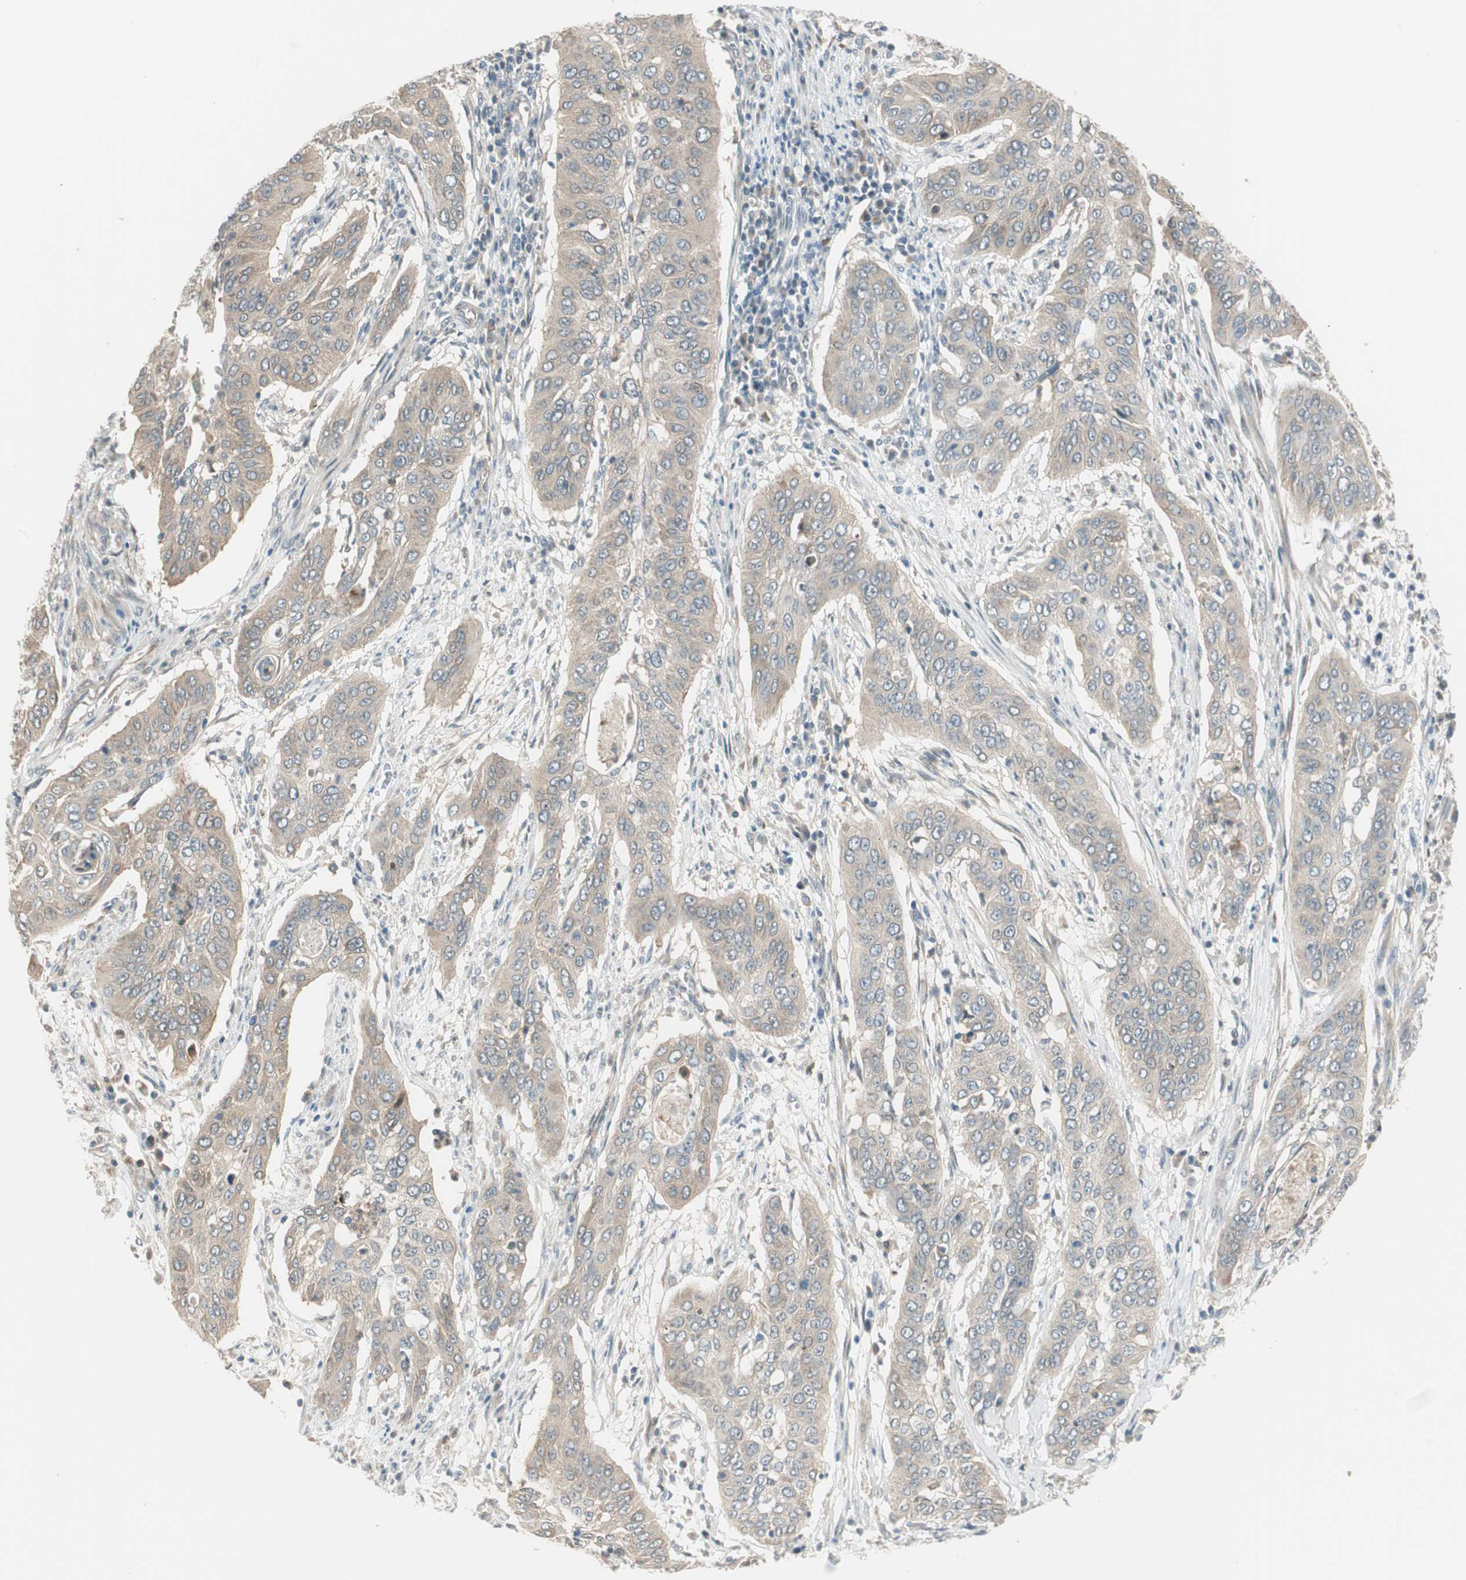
{"staining": {"intensity": "weak", "quantity": ">75%", "location": "cytoplasmic/membranous"}, "tissue": "cervical cancer", "cell_type": "Tumor cells", "image_type": "cancer", "snomed": [{"axis": "morphology", "description": "Squamous cell carcinoma, NOS"}, {"axis": "topography", "description": "Cervix"}], "caption": "The photomicrograph shows a brown stain indicating the presence of a protein in the cytoplasmic/membranous of tumor cells in cervical squamous cell carcinoma.", "gene": "CGRRF1", "patient": {"sex": "female", "age": 39}}